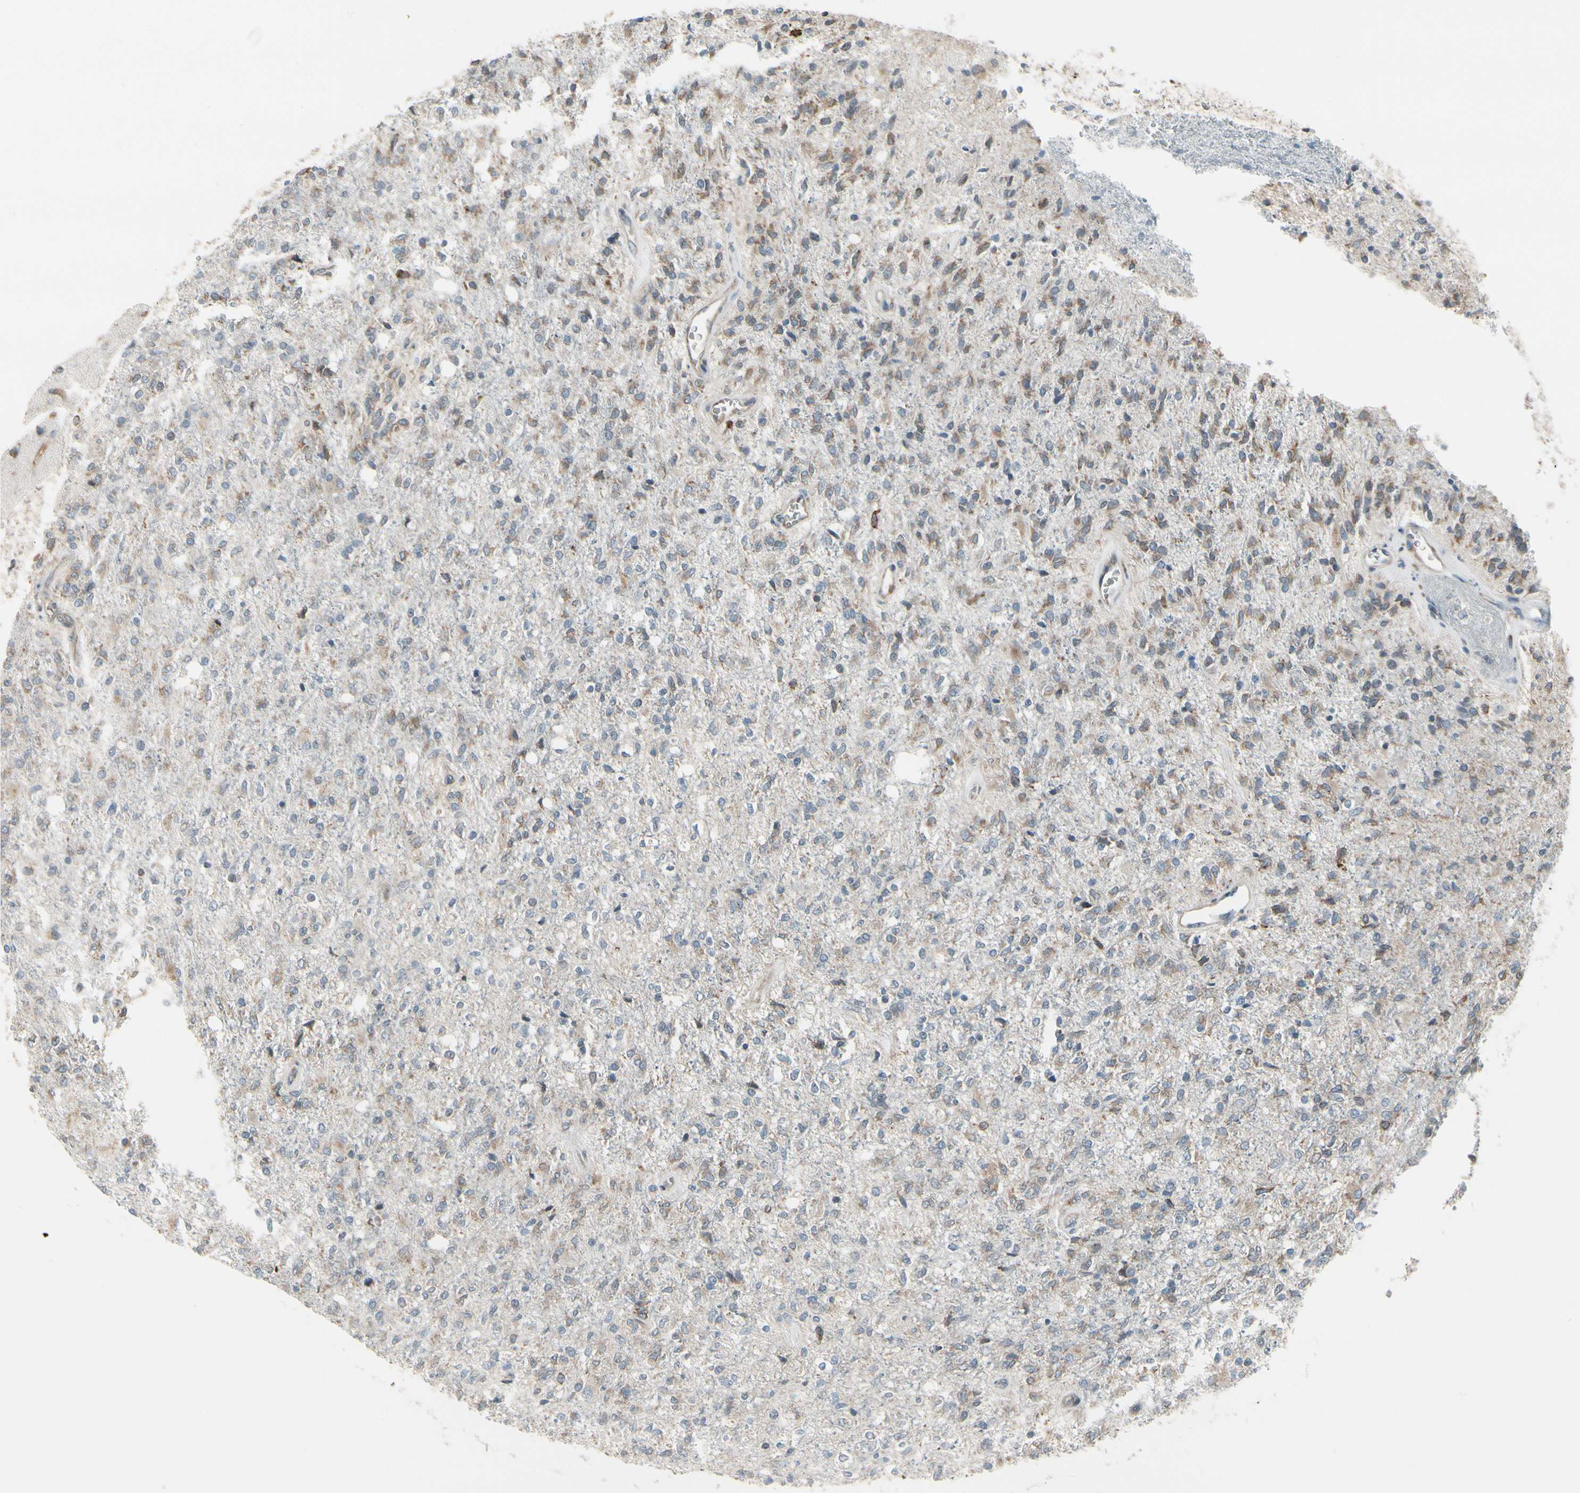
{"staining": {"intensity": "weak", "quantity": ">75%", "location": "cytoplasmic/membranous"}, "tissue": "glioma", "cell_type": "Tumor cells", "image_type": "cancer", "snomed": [{"axis": "morphology", "description": "Normal tissue, NOS"}, {"axis": "morphology", "description": "Glioma, malignant, High grade"}, {"axis": "topography", "description": "Cerebral cortex"}], "caption": "Immunohistochemistry histopathology image of neoplastic tissue: human malignant glioma (high-grade) stained using immunohistochemistry displays low levels of weak protein expression localized specifically in the cytoplasmic/membranous of tumor cells, appearing as a cytoplasmic/membranous brown color.", "gene": "FNDC3A", "patient": {"sex": "male", "age": 77}}